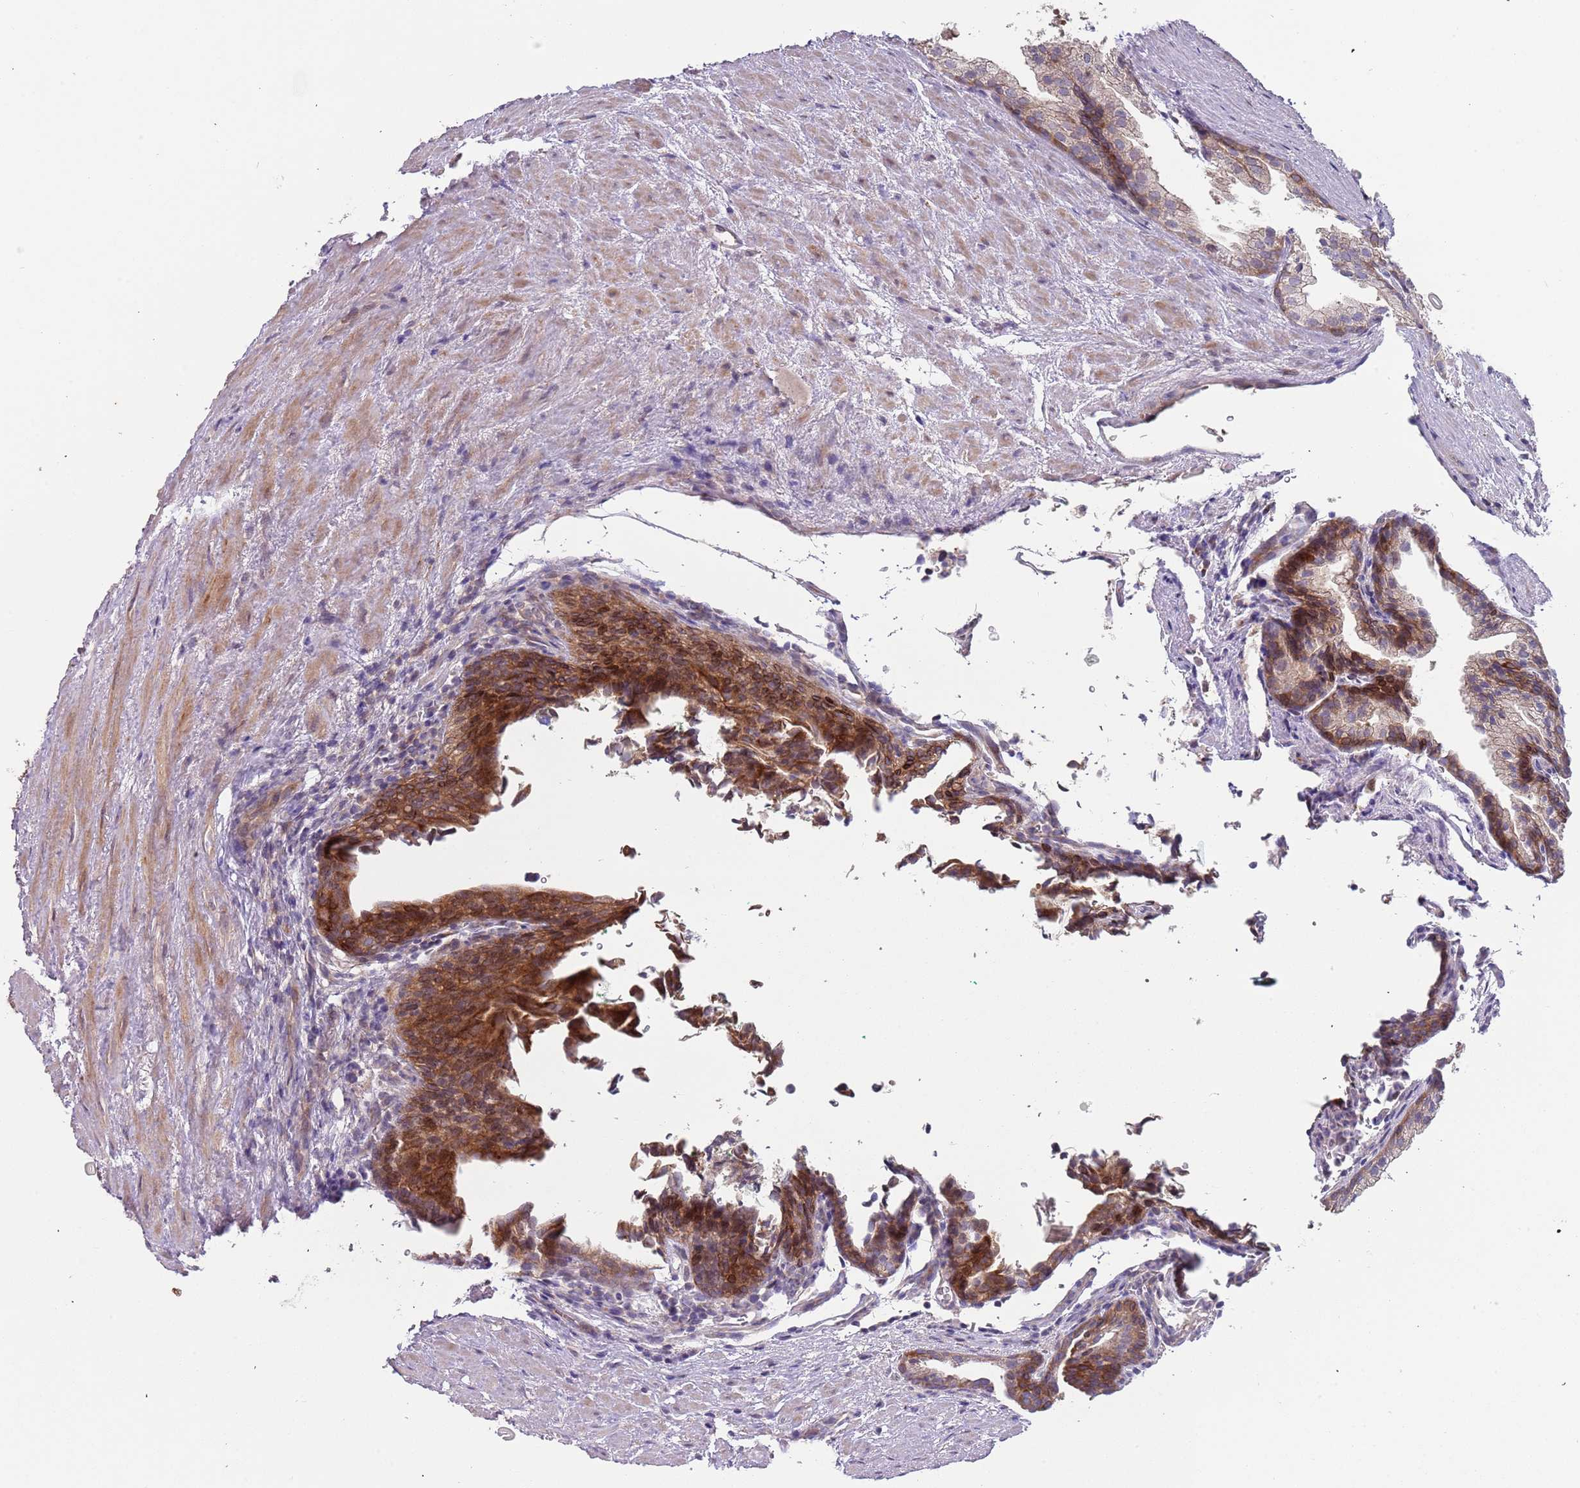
{"staining": {"intensity": "strong", "quantity": ">75%", "location": "cytoplasmic/membranous"}, "tissue": "prostate cancer", "cell_type": "Tumor cells", "image_type": "cancer", "snomed": [{"axis": "morphology", "description": "Adenocarcinoma, High grade"}, {"axis": "topography", "description": "Prostate"}], "caption": "Tumor cells display high levels of strong cytoplasmic/membranous staining in about >75% of cells in high-grade adenocarcinoma (prostate).", "gene": "ABCC10", "patient": {"sex": "male", "age": 62}}